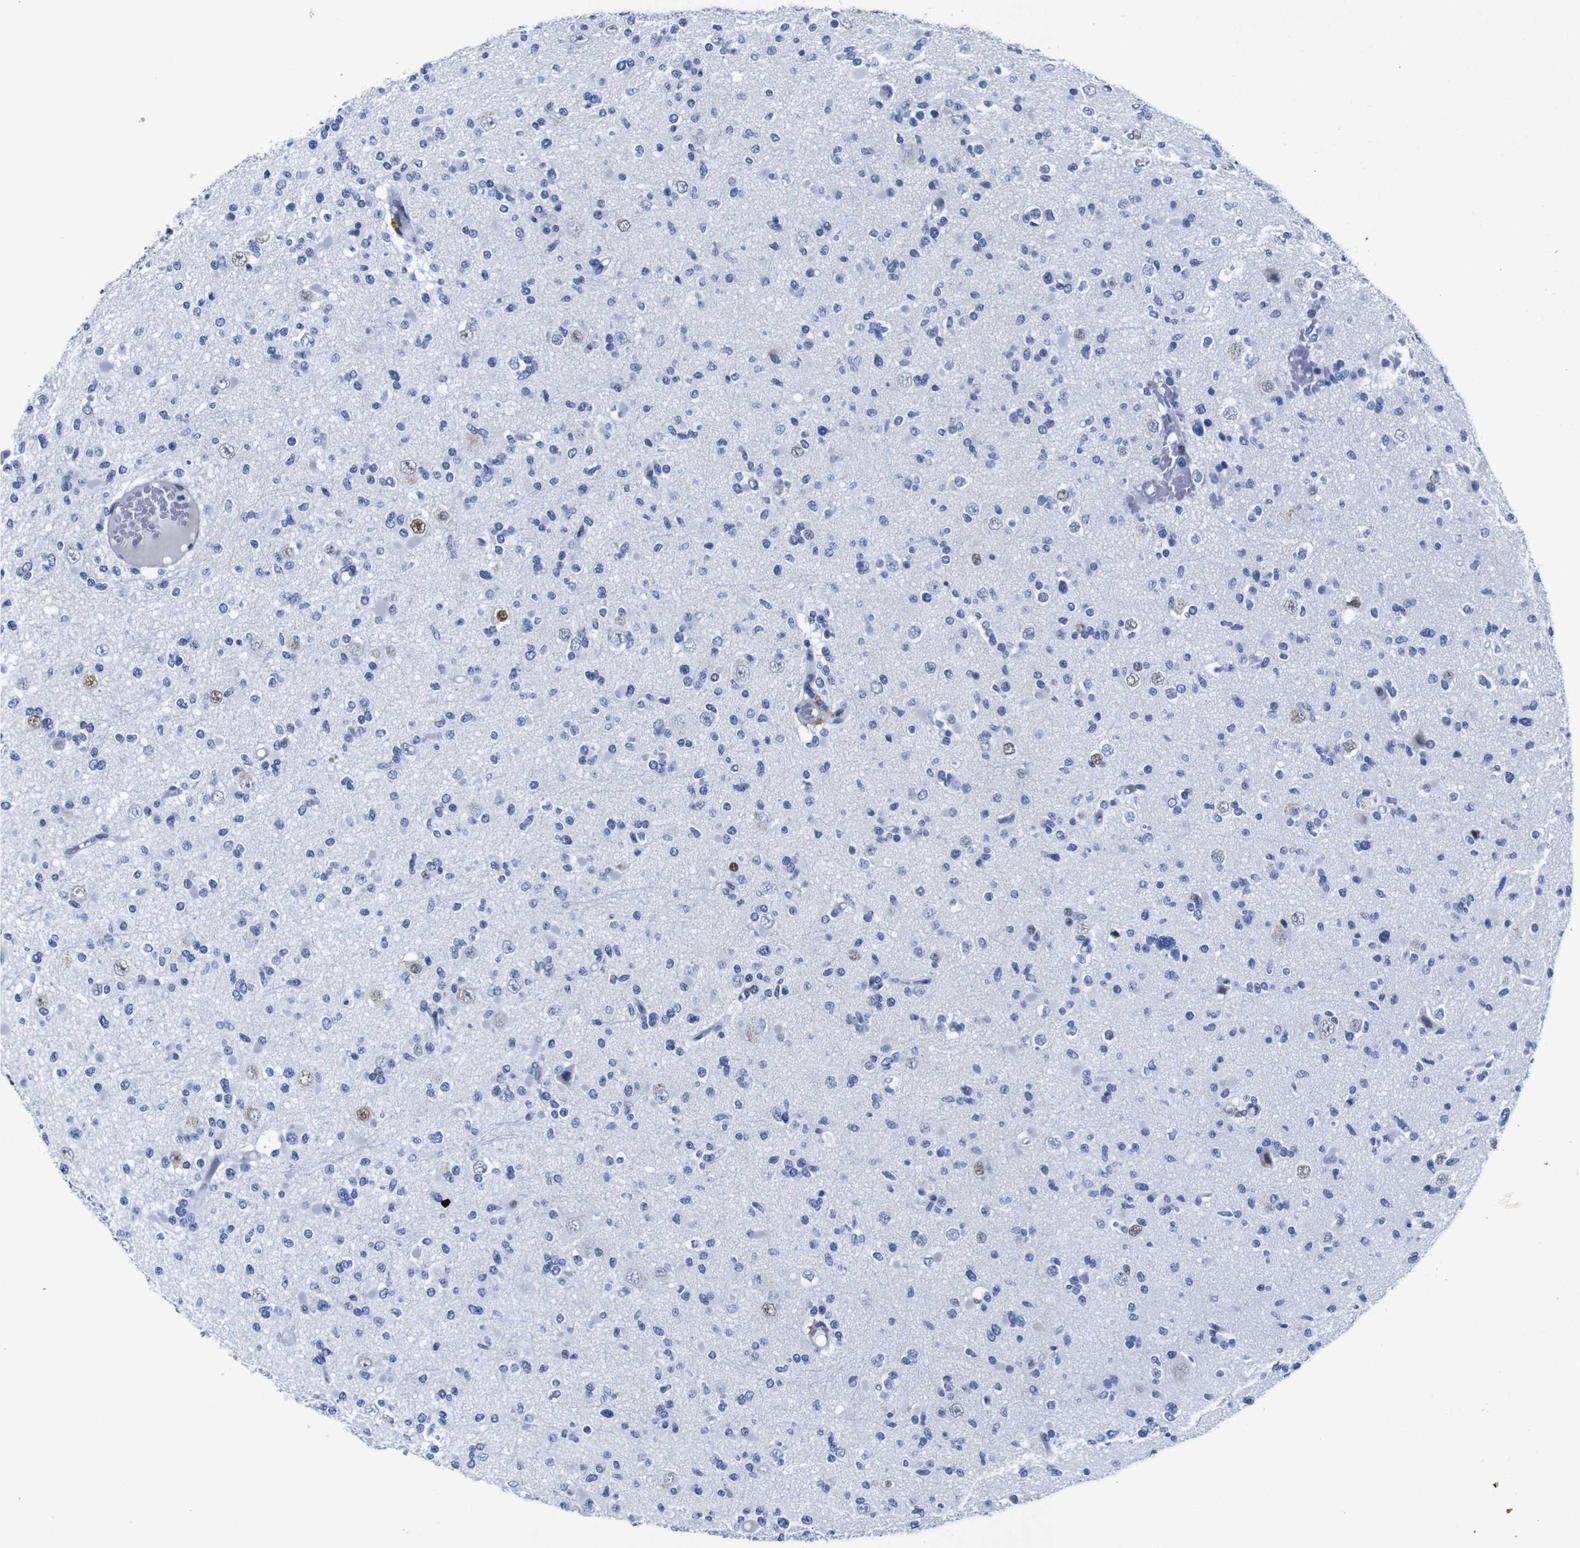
{"staining": {"intensity": "moderate", "quantity": "<25%", "location": "nuclear"}, "tissue": "glioma", "cell_type": "Tumor cells", "image_type": "cancer", "snomed": [{"axis": "morphology", "description": "Glioma, malignant, Low grade"}, {"axis": "topography", "description": "Brain"}], "caption": "Immunohistochemistry (IHC) photomicrograph of neoplastic tissue: malignant low-grade glioma stained using IHC demonstrates low levels of moderate protein expression localized specifically in the nuclear of tumor cells, appearing as a nuclear brown color.", "gene": "FOSL2", "patient": {"sex": "female", "age": 22}}